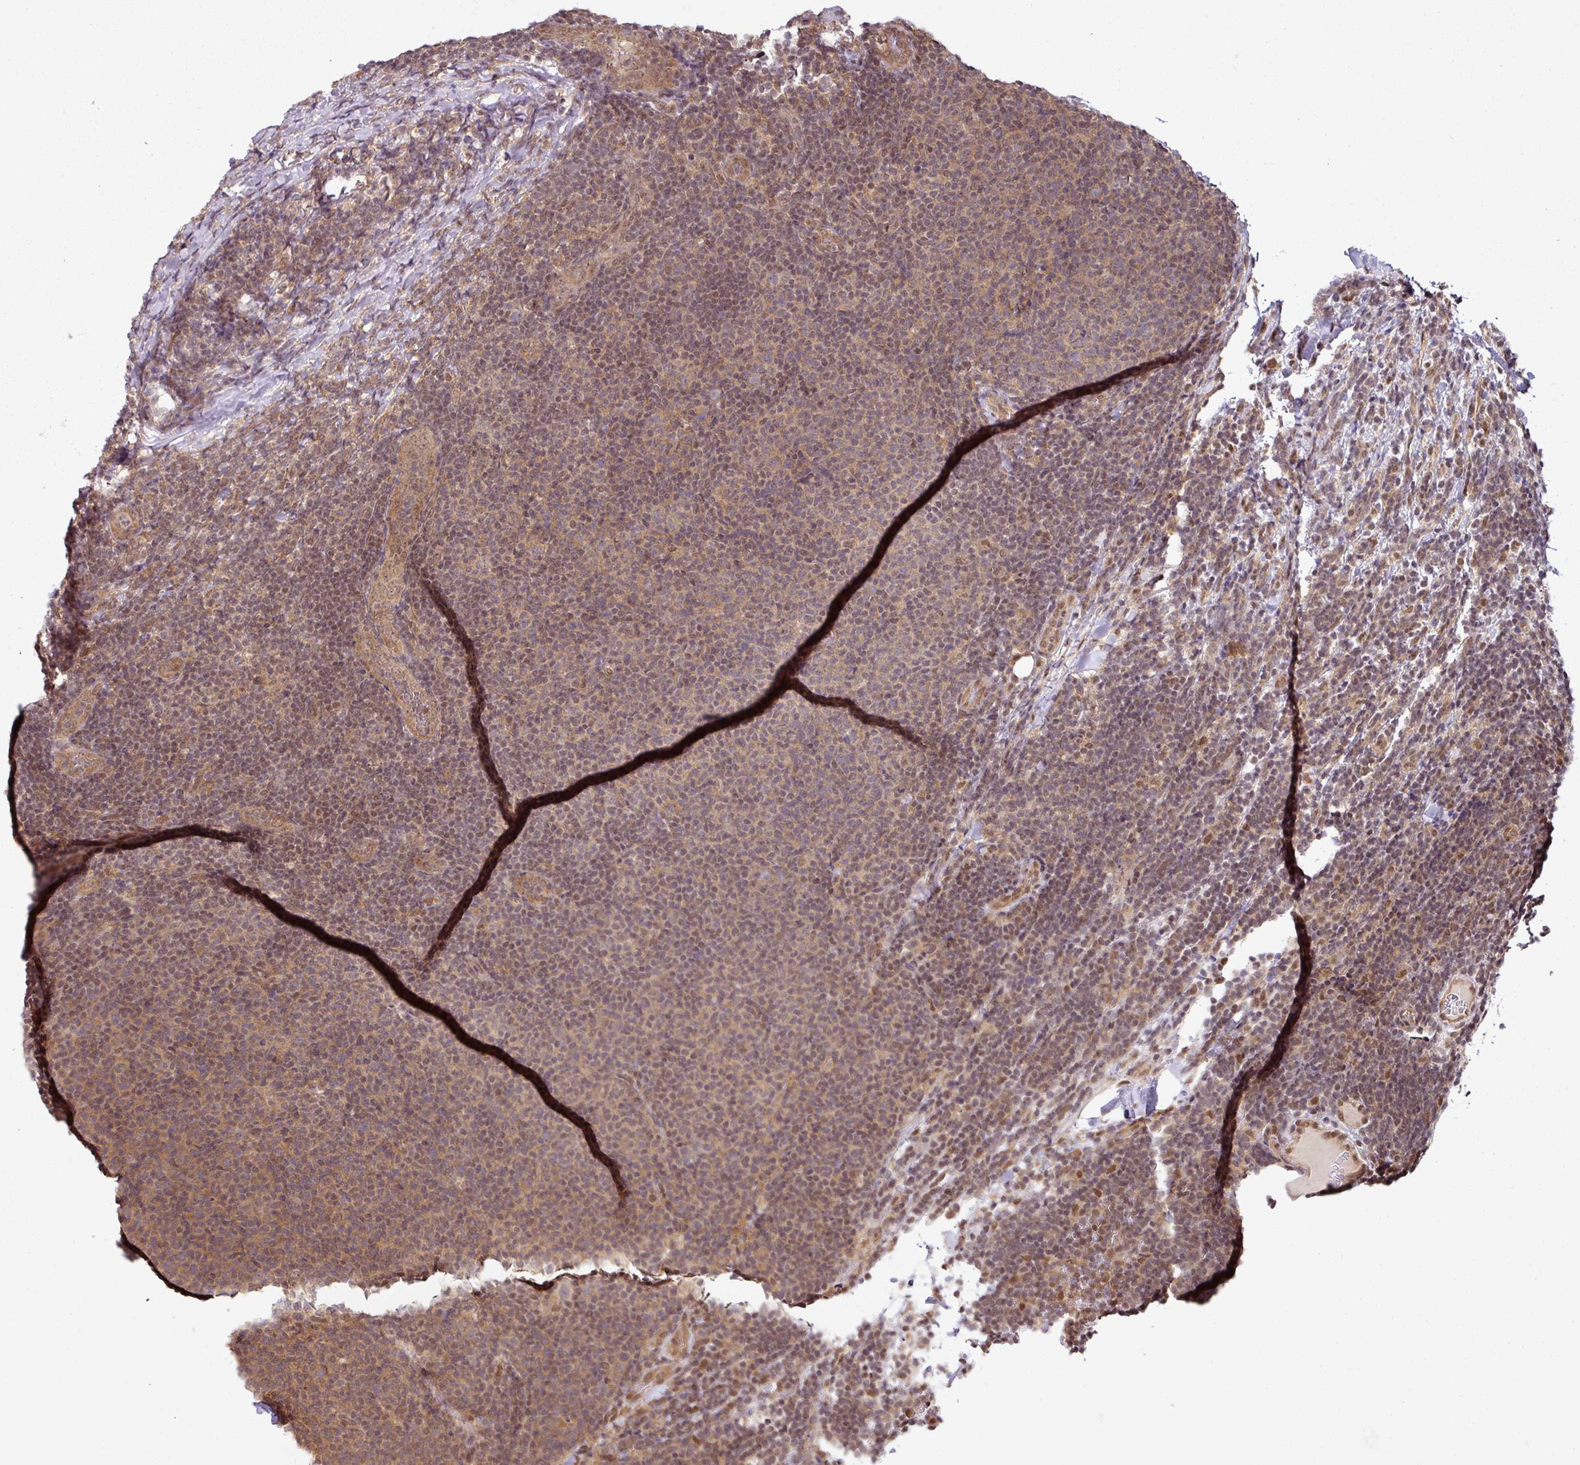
{"staining": {"intensity": "moderate", "quantity": "25%-75%", "location": "nuclear"}, "tissue": "lymphoma", "cell_type": "Tumor cells", "image_type": "cancer", "snomed": [{"axis": "morphology", "description": "Malignant lymphoma, non-Hodgkin's type, Low grade"}, {"axis": "topography", "description": "Lymph node"}], "caption": "DAB (3,3'-diaminobenzidine) immunohistochemical staining of human lymphoma reveals moderate nuclear protein positivity in approximately 25%-75% of tumor cells.", "gene": "ANKRD18A", "patient": {"sex": "male", "age": 66}}